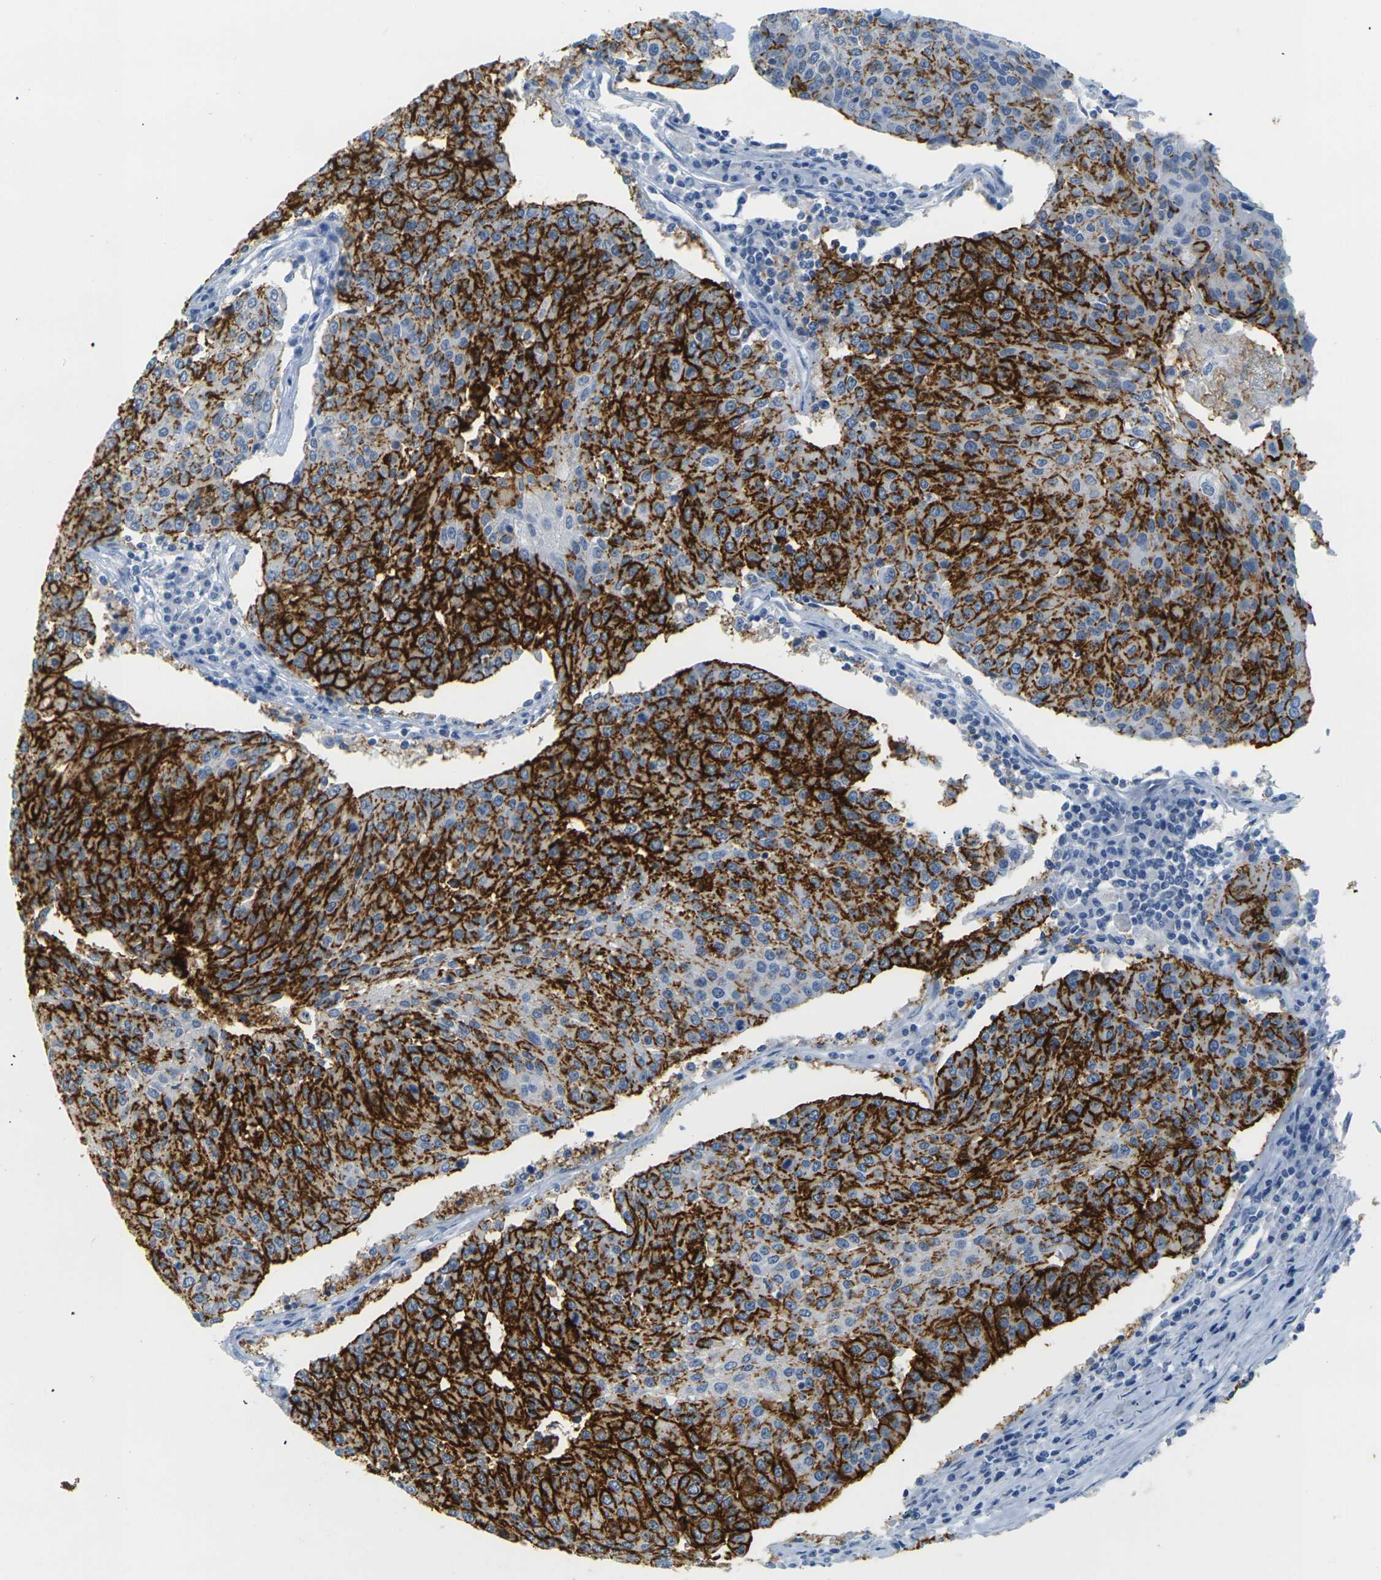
{"staining": {"intensity": "strong", "quantity": ">75%", "location": "cytoplasmic/membranous"}, "tissue": "urothelial cancer", "cell_type": "Tumor cells", "image_type": "cancer", "snomed": [{"axis": "morphology", "description": "Urothelial carcinoma, High grade"}, {"axis": "topography", "description": "Urinary bladder"}], "caption": "Protein positivity by IHC displays strong cytoplasmic/membranous expression in approximately >75% of tumor cells in high-grade urothelial carcinoma.", "gene": "CLDN7", "patient": {"sex": "female", "age": 85}}